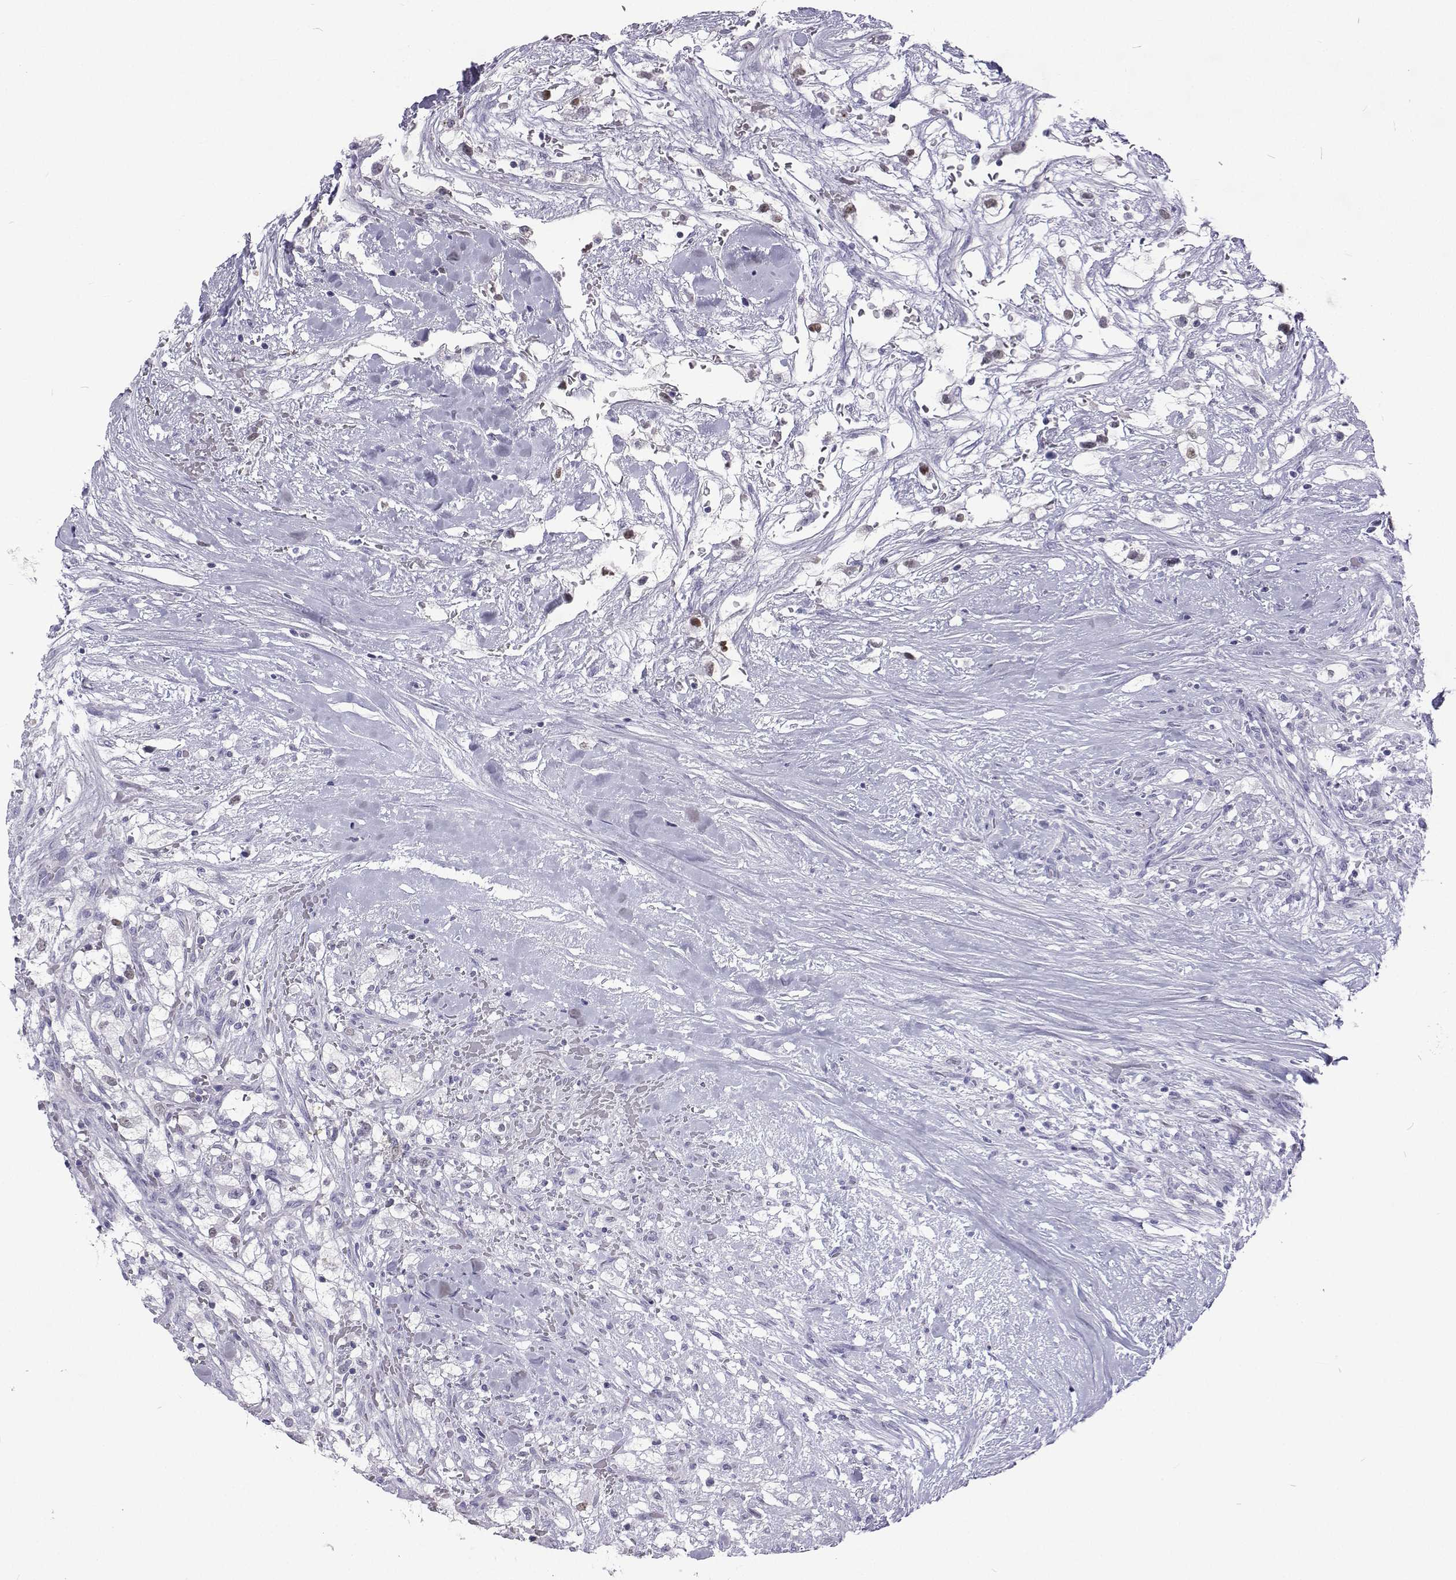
{"staining": {"intensity": "negative", "quantity": "none", "location": "none"}, "tissue": "renal cancer", "cell_type": "Tumor cells", "image_type": "cancer", "snomed": [{"axis": "morphology", "description": "Adenocarcinoma, NOS"}, {"axis": "topography", "description": "Kidney"}], "caption": "The image demonstrates no significant expression in tumor cells of adenocarcinoma (renal). (DAB (3,3'-diaminobenzidine) immunohistochemistry (IHC) with hematoxylin counter stain).", "gene": "GALM", "patient": {"sex": "male", "age": 59}}